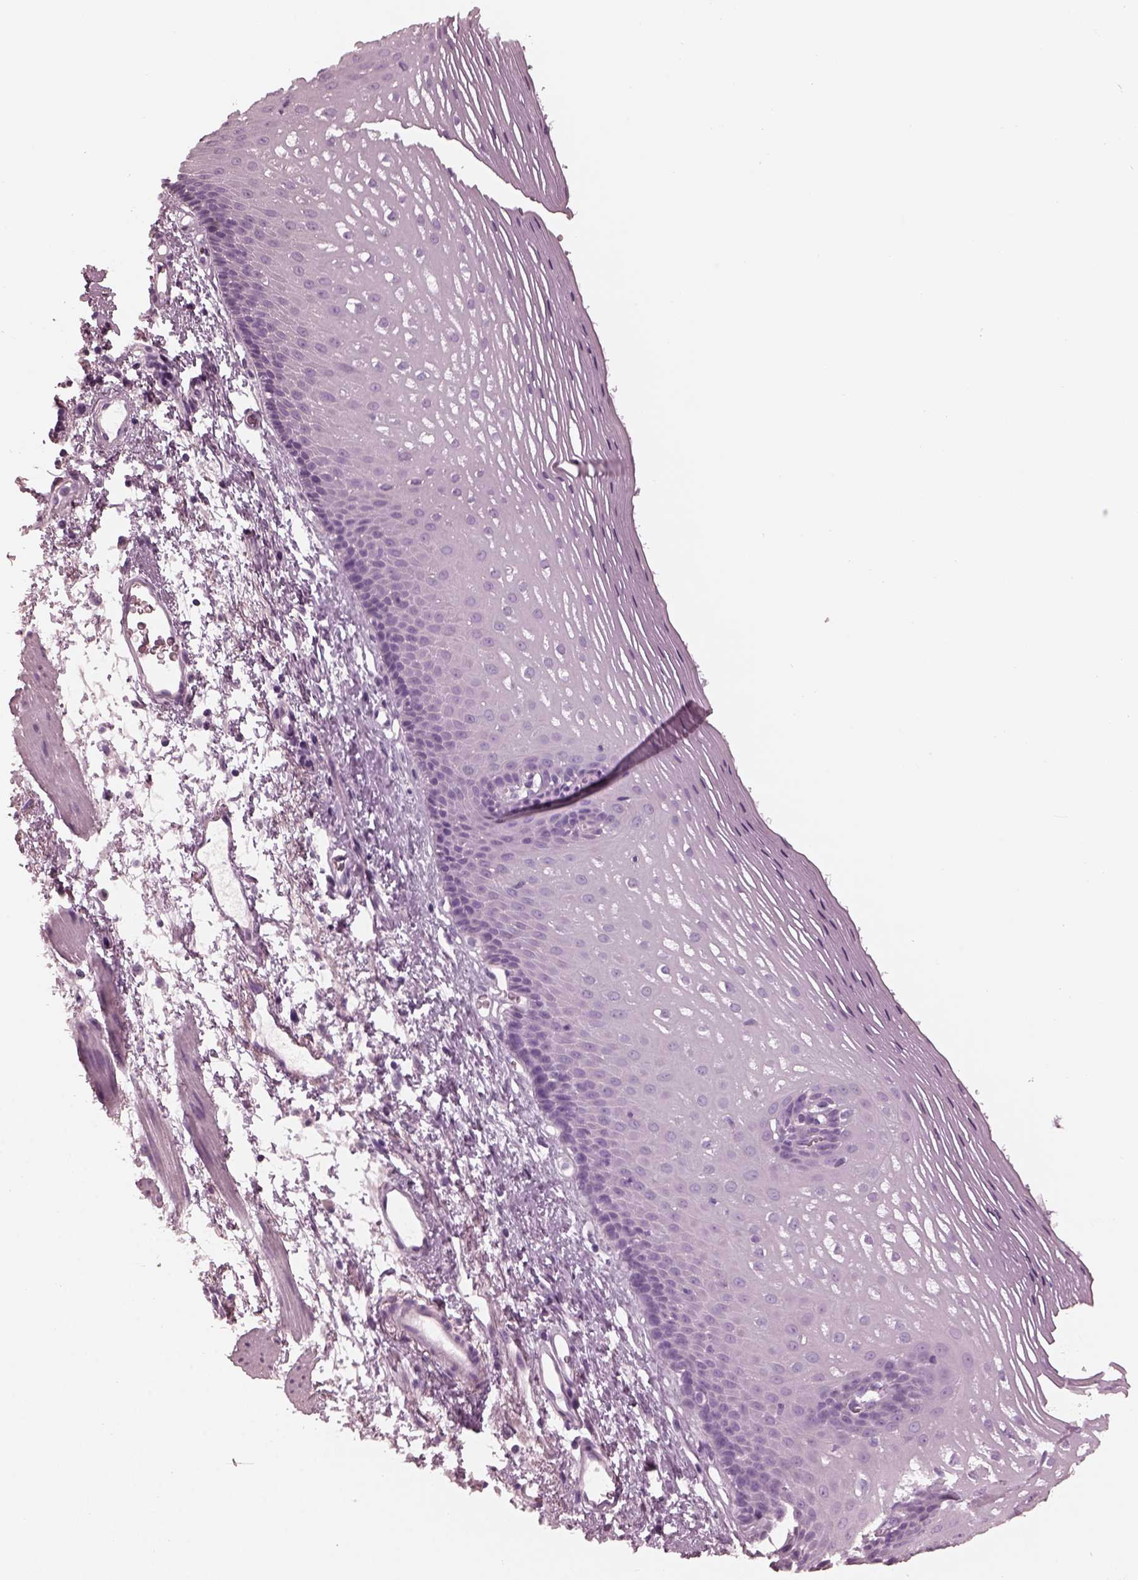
{"staining": {"intensity": "negative", "quantity": "none", "location": "none"}, "tissue": "esophagus", "cell_type": "Squamous epithelial cells", "image_type": "normal", "snomed": [{"axis": "morphology", "description": "Normal tissue, NOS"}, {"axis": "topography", "description": "Esophagus"}], "caption": "Immunohistochemical staining of normal esophagus reveals no significant positivity in squamous epithelial cells. (Immunohistochemistry (ihc), brightfield microscopy, high magnification).", "gene": "FABP9", "patient": {"sex": "male", "age": 76}}